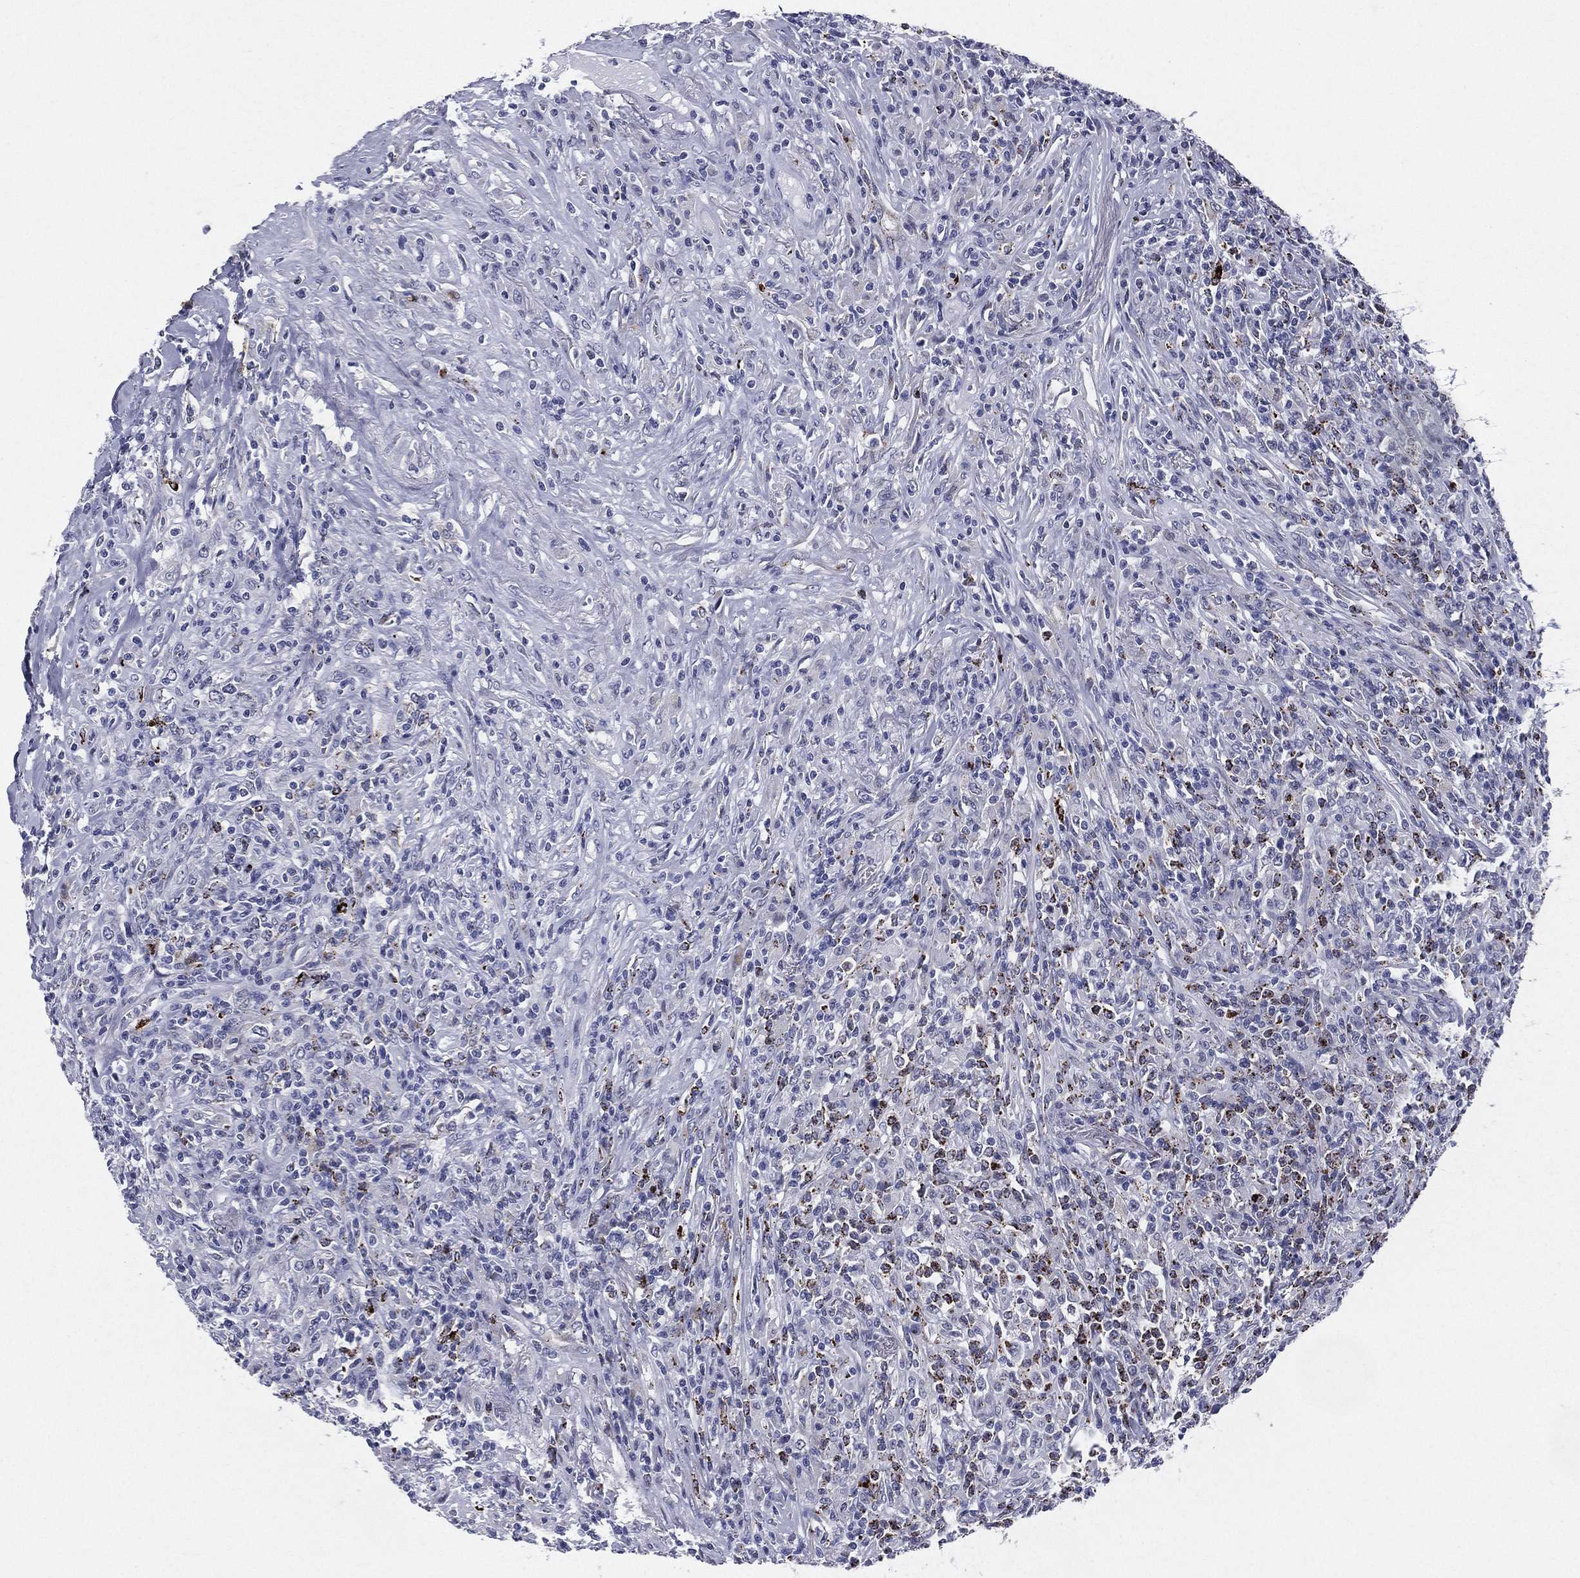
{"staining": {"intensity": "moderate", "quantity": "<25%", "location": "cytoplasmic/membranous"}, "tissue": "lymphoma", "cell_type": "Tumor cells", "image_type": "cancer", "snomed": [{"axis": "morphology", "description": "Malignant lymphoma, non-Hodgkin's type, High grade"}, {"axis": "topography", "description": "Lung"}], "caption": "Immunohistochemistry (IHC) (DAB) staining of human high-grade malignant lymphoma, non-Hodgkin's type shows moderate cytoplasmic/membranous protein positivity in approximately <25% of tumor cells. (DAB = brown stain, brightfield microscopy at high magnification).", "gene": "HLA-DOA", "patient": {"sex": "male", "age": 79}}